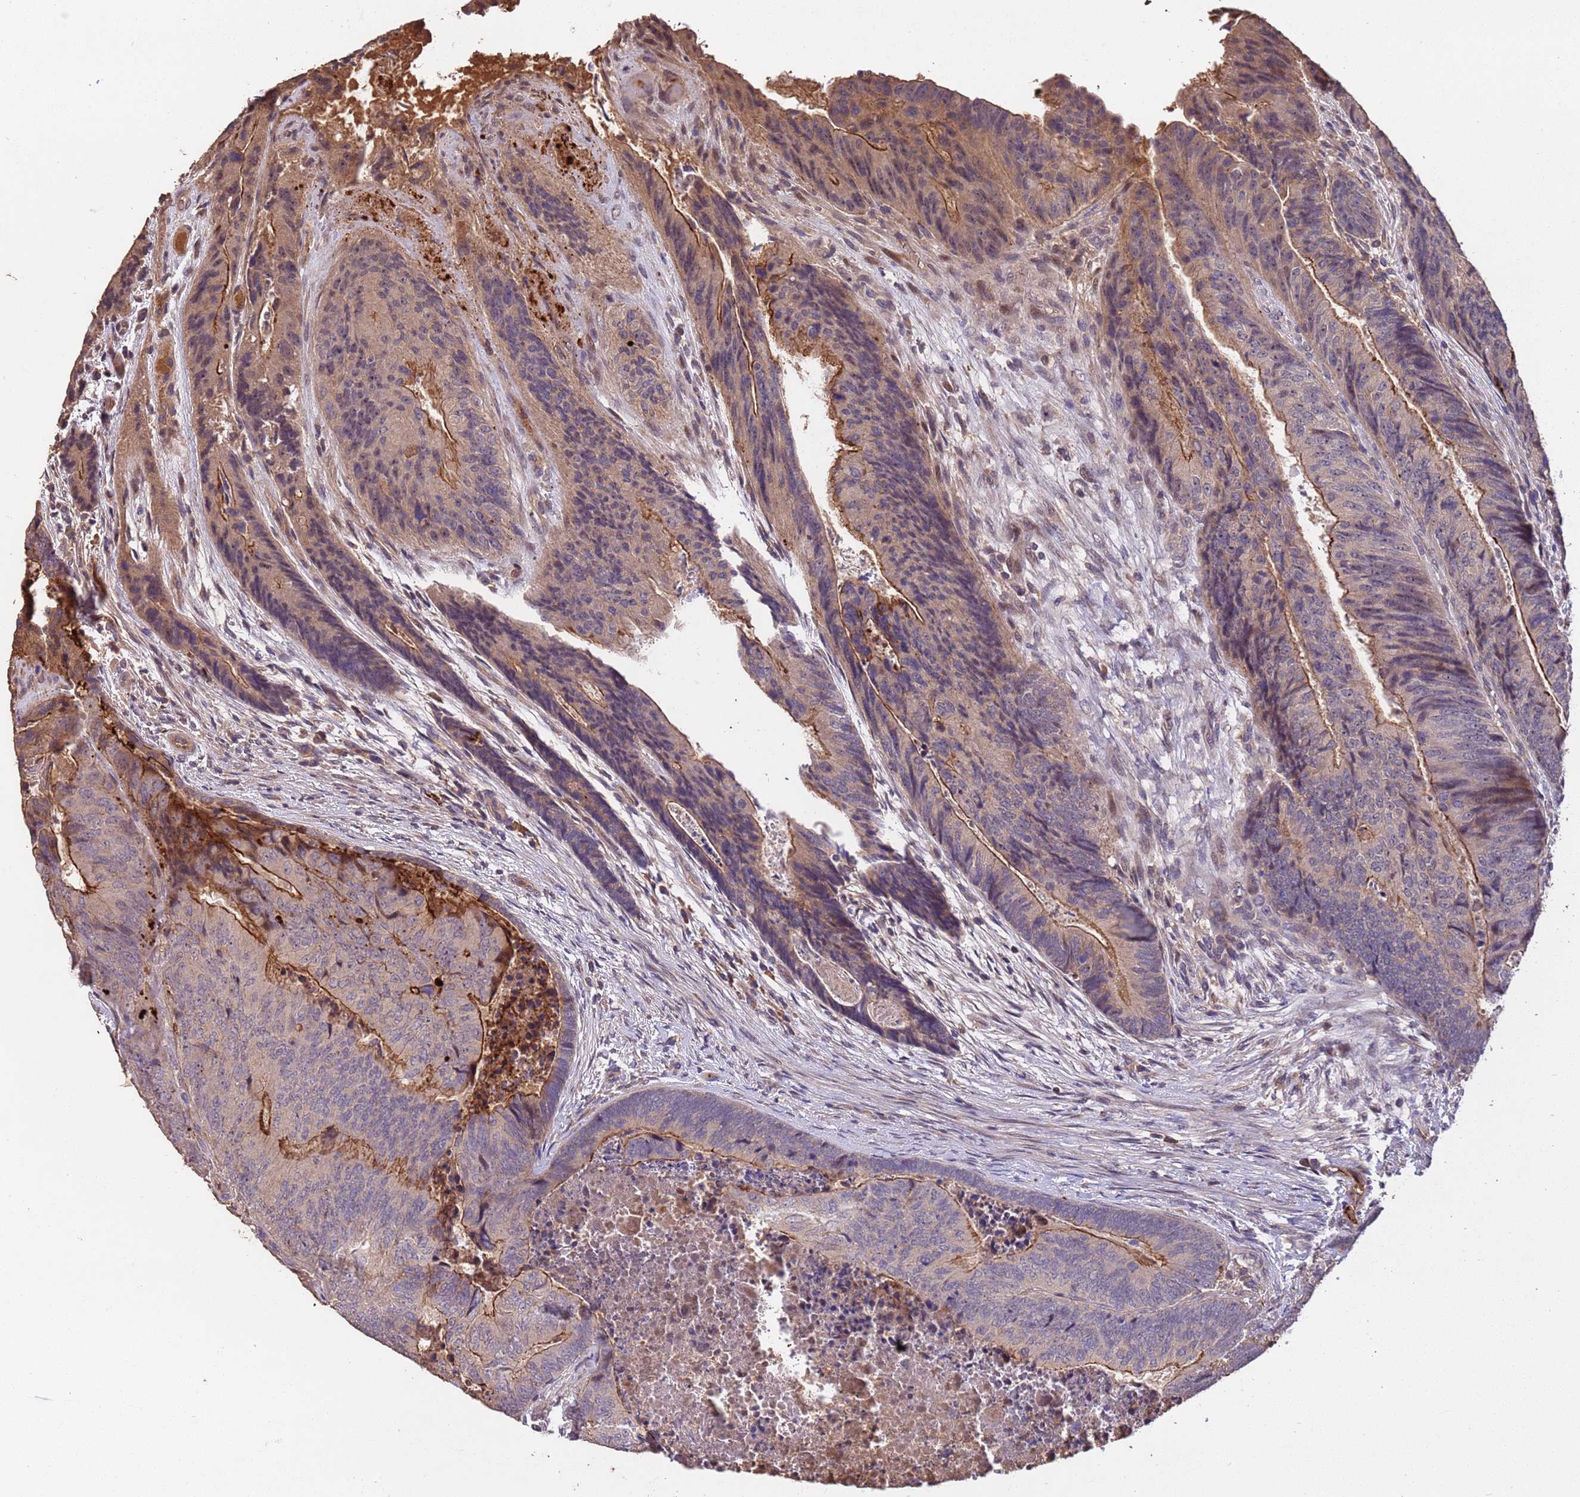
{"staining": {"intensity": "moderate", "quantity": "25%-75%", "location": "cytoplasmic/membranous"}, "tissue": "colorectal cancer", "cell_type": "Tumor cells", "image_type": "cancer", "snomed": [{"axis": "morphology", "description": "Adenocarcinoma, NOS"}, {"axis": "topography", "description": "Colon"}], "caption": "Adenocarcinoma (colorectal) stained for a protein (brown) displays moderate cytoplasmic/membranous positive staining in approximately 25%-75% of tumor cells.", "gene": "CCDC184", "patient": {"sex": "female", "age": 67}}